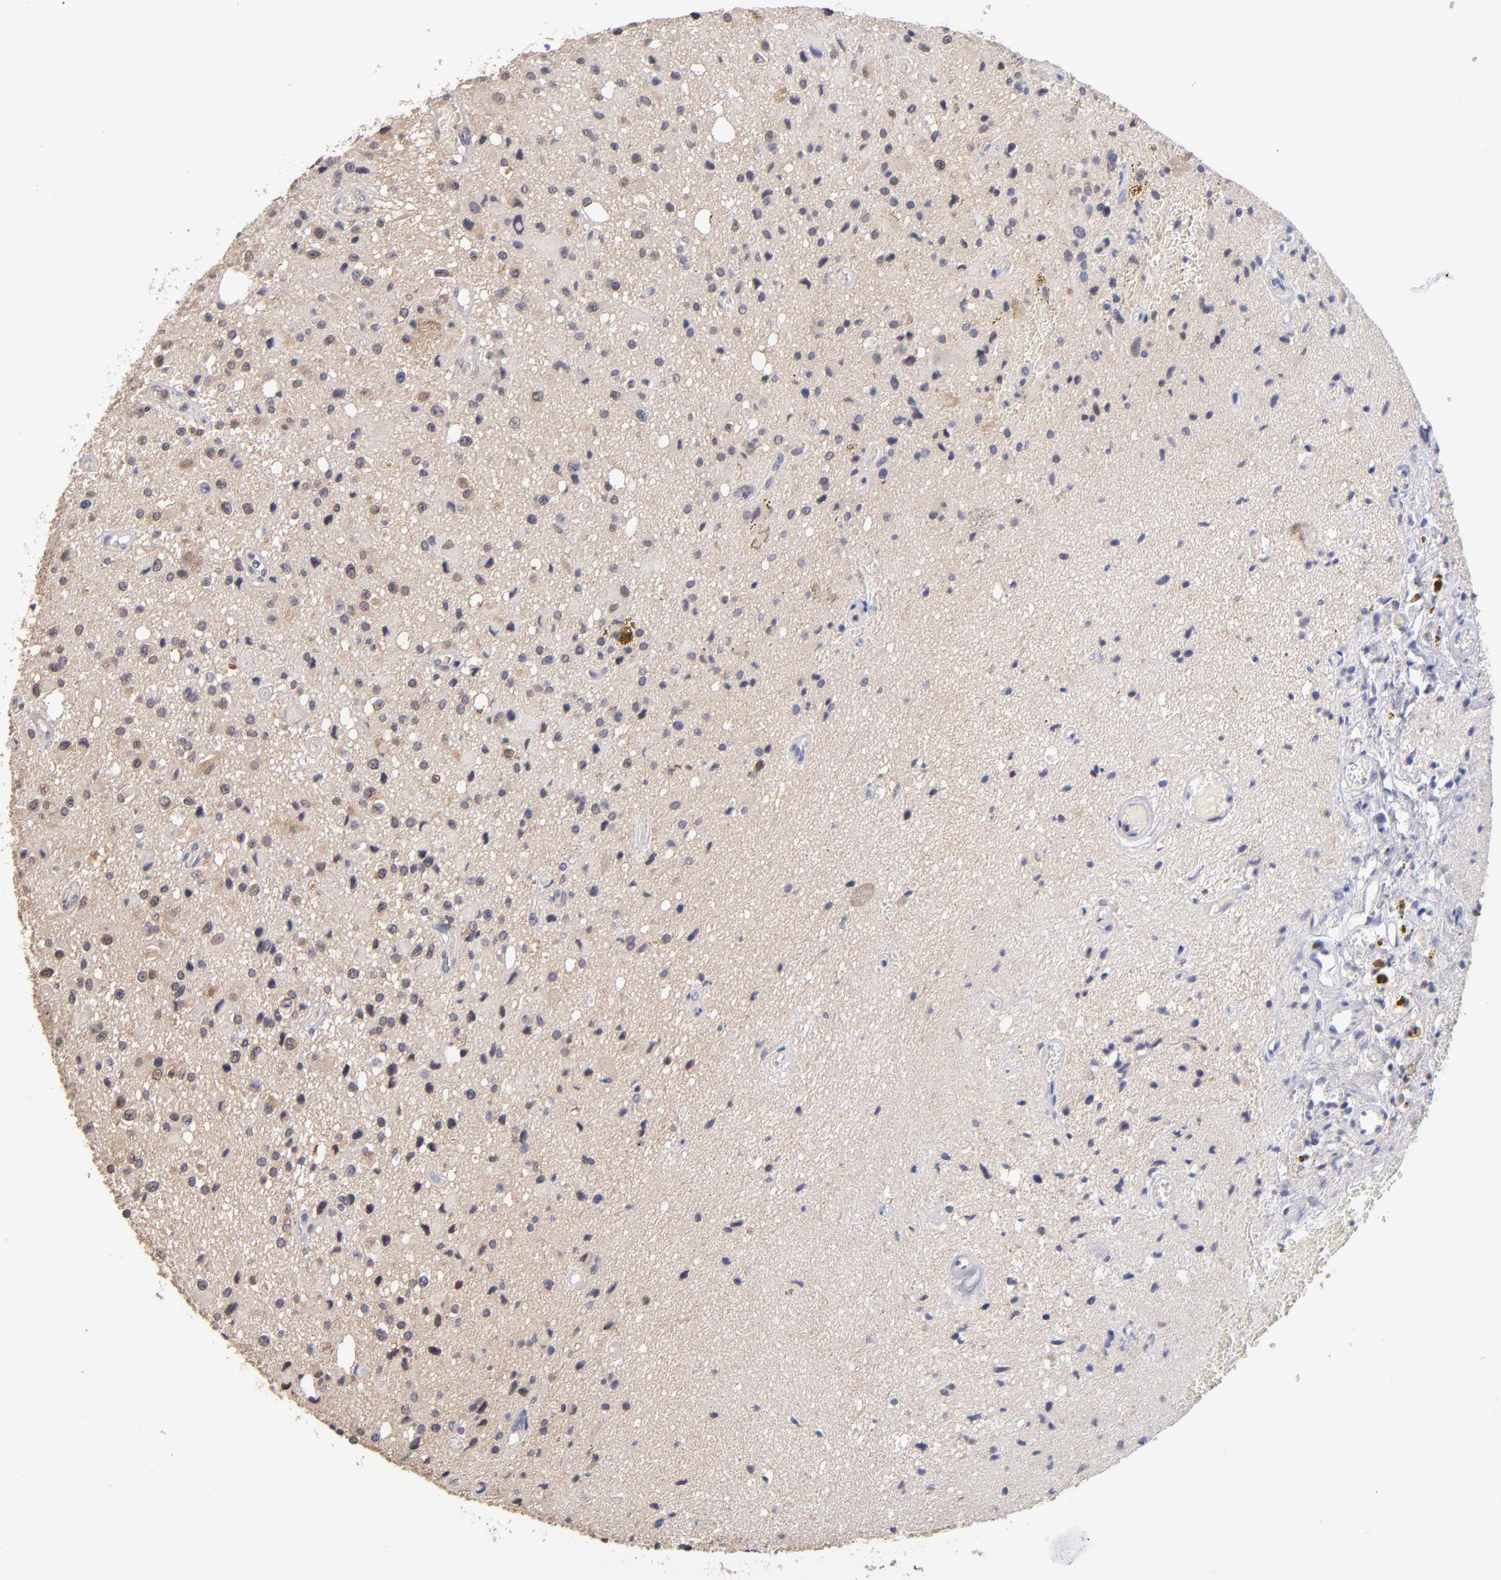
{"staining": {"intensity": "weak", "quantity": "<25%", "location": "cytoplasmic/membranous,nuclear"}, "tissue": "glioma", "cell_type": "Tumor cells", "image_type": "cancer", "snomed": [{"axis": "morphology", "description": "Glioma, malignant, Low grade"}, {"axis": "topography", "description": "Brain"}], "caption": "Immunohistochemistry (IHC) micrograph of glioma stained for a protein (brown), which exhibits no positivity in tumor cells.", "gene": "PSMD10", "patient": {"sex": "male", "age": 58}}